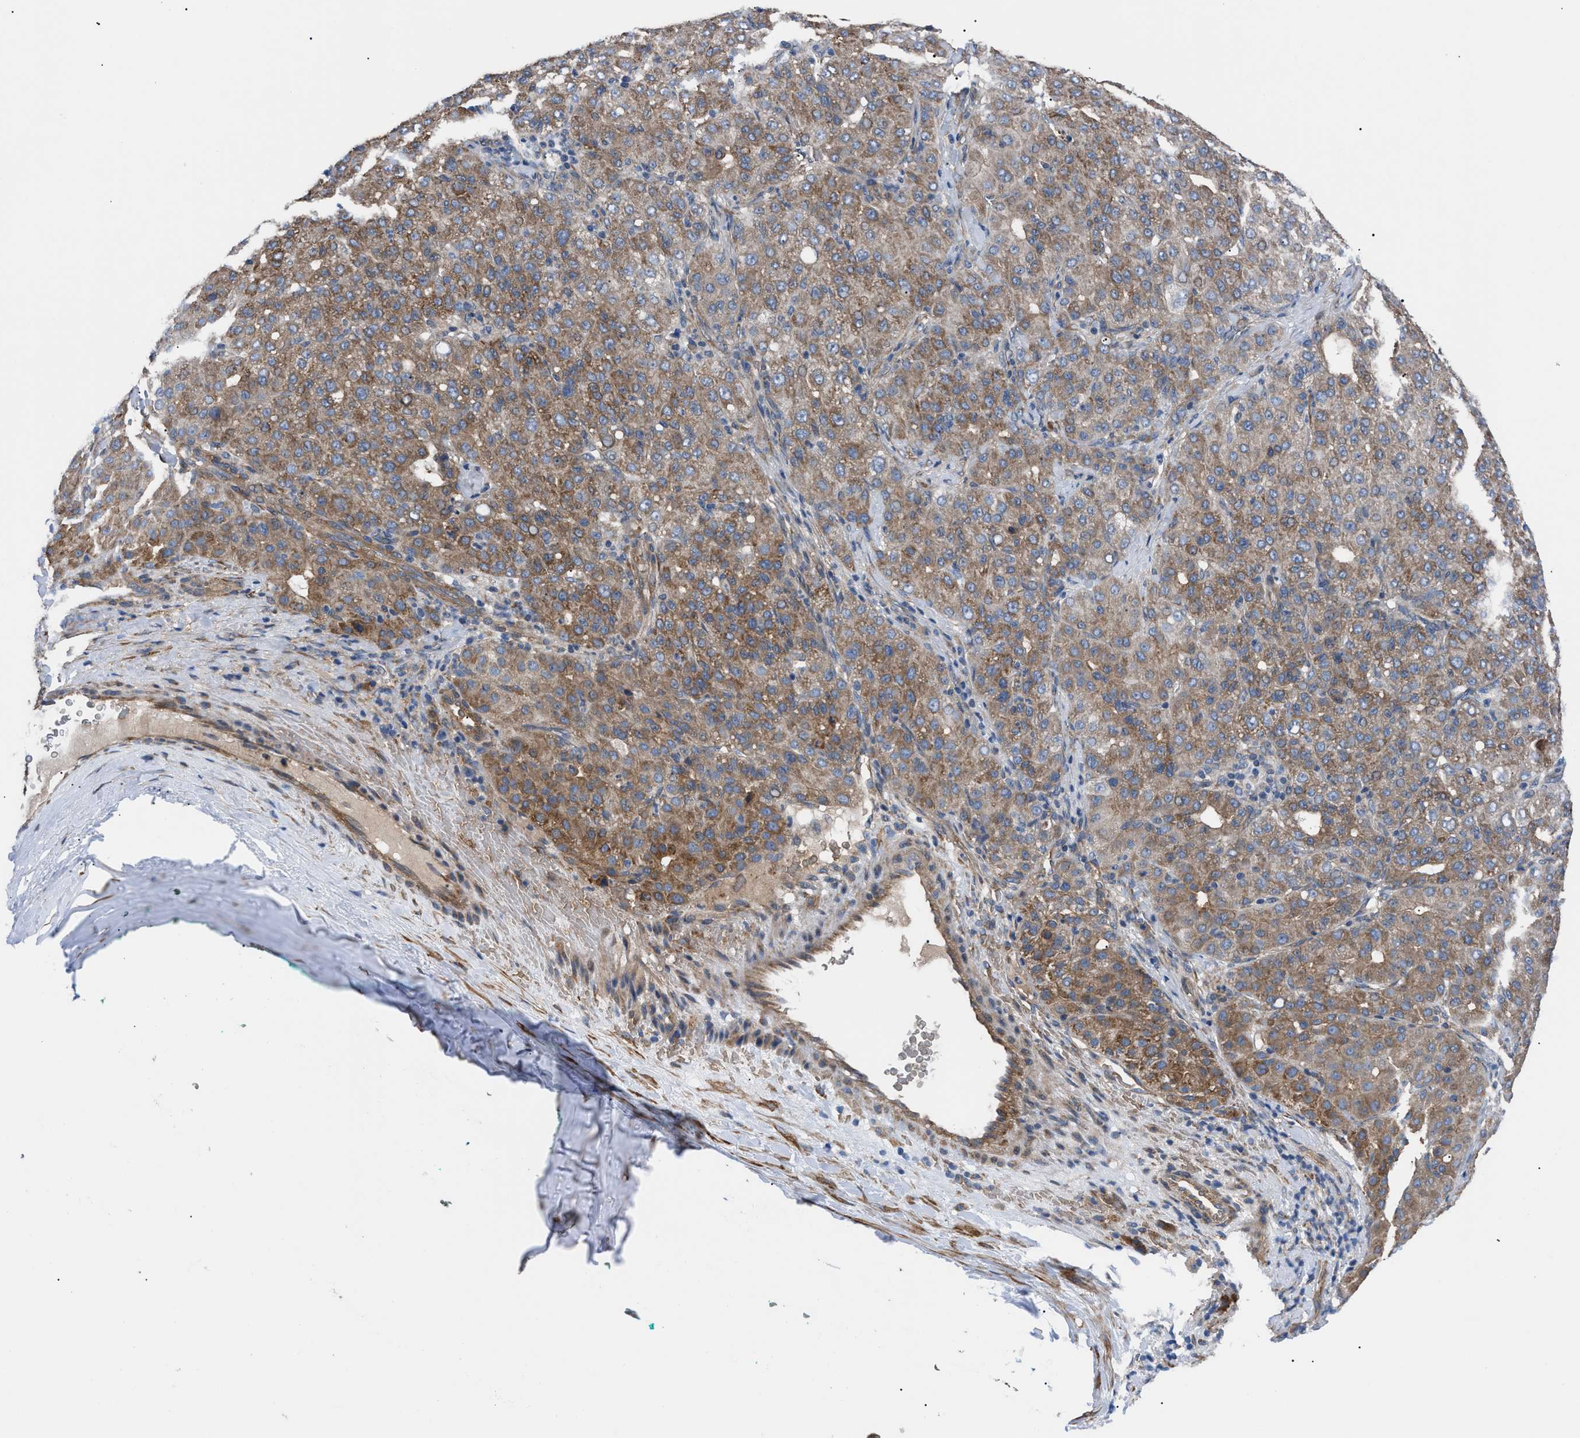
{"staining": {"intensity": "moderate", "quantity": ">75%", "location": "cytoplasmic/membranous"}, "tissue": "liver cancer", "cell_type": "Tumor cells", "image_type": "cancer", "snomed": [{"axis": "morphology", "description": "Carcinoma, Hepatocellular, NOS"}, {"axis": "topography", "description": "Liver"}], "caption": "Immunohistochemistry staining of hepatocellular carcinoma (liver), which demonstrates medium levels of moderate cytoplasmic/membranous positivity in approximately >75% of tumor cells indicating moderate cytoplasmic/membranous protein expression. The staining was performed using DAB (3,3'-diaminobenzidine) (brown) for protein detection and nuclei were counterstained in hematoxylin (blue).", "gene": "MYO10", "patient": {"sex": "male", "age": 65}}